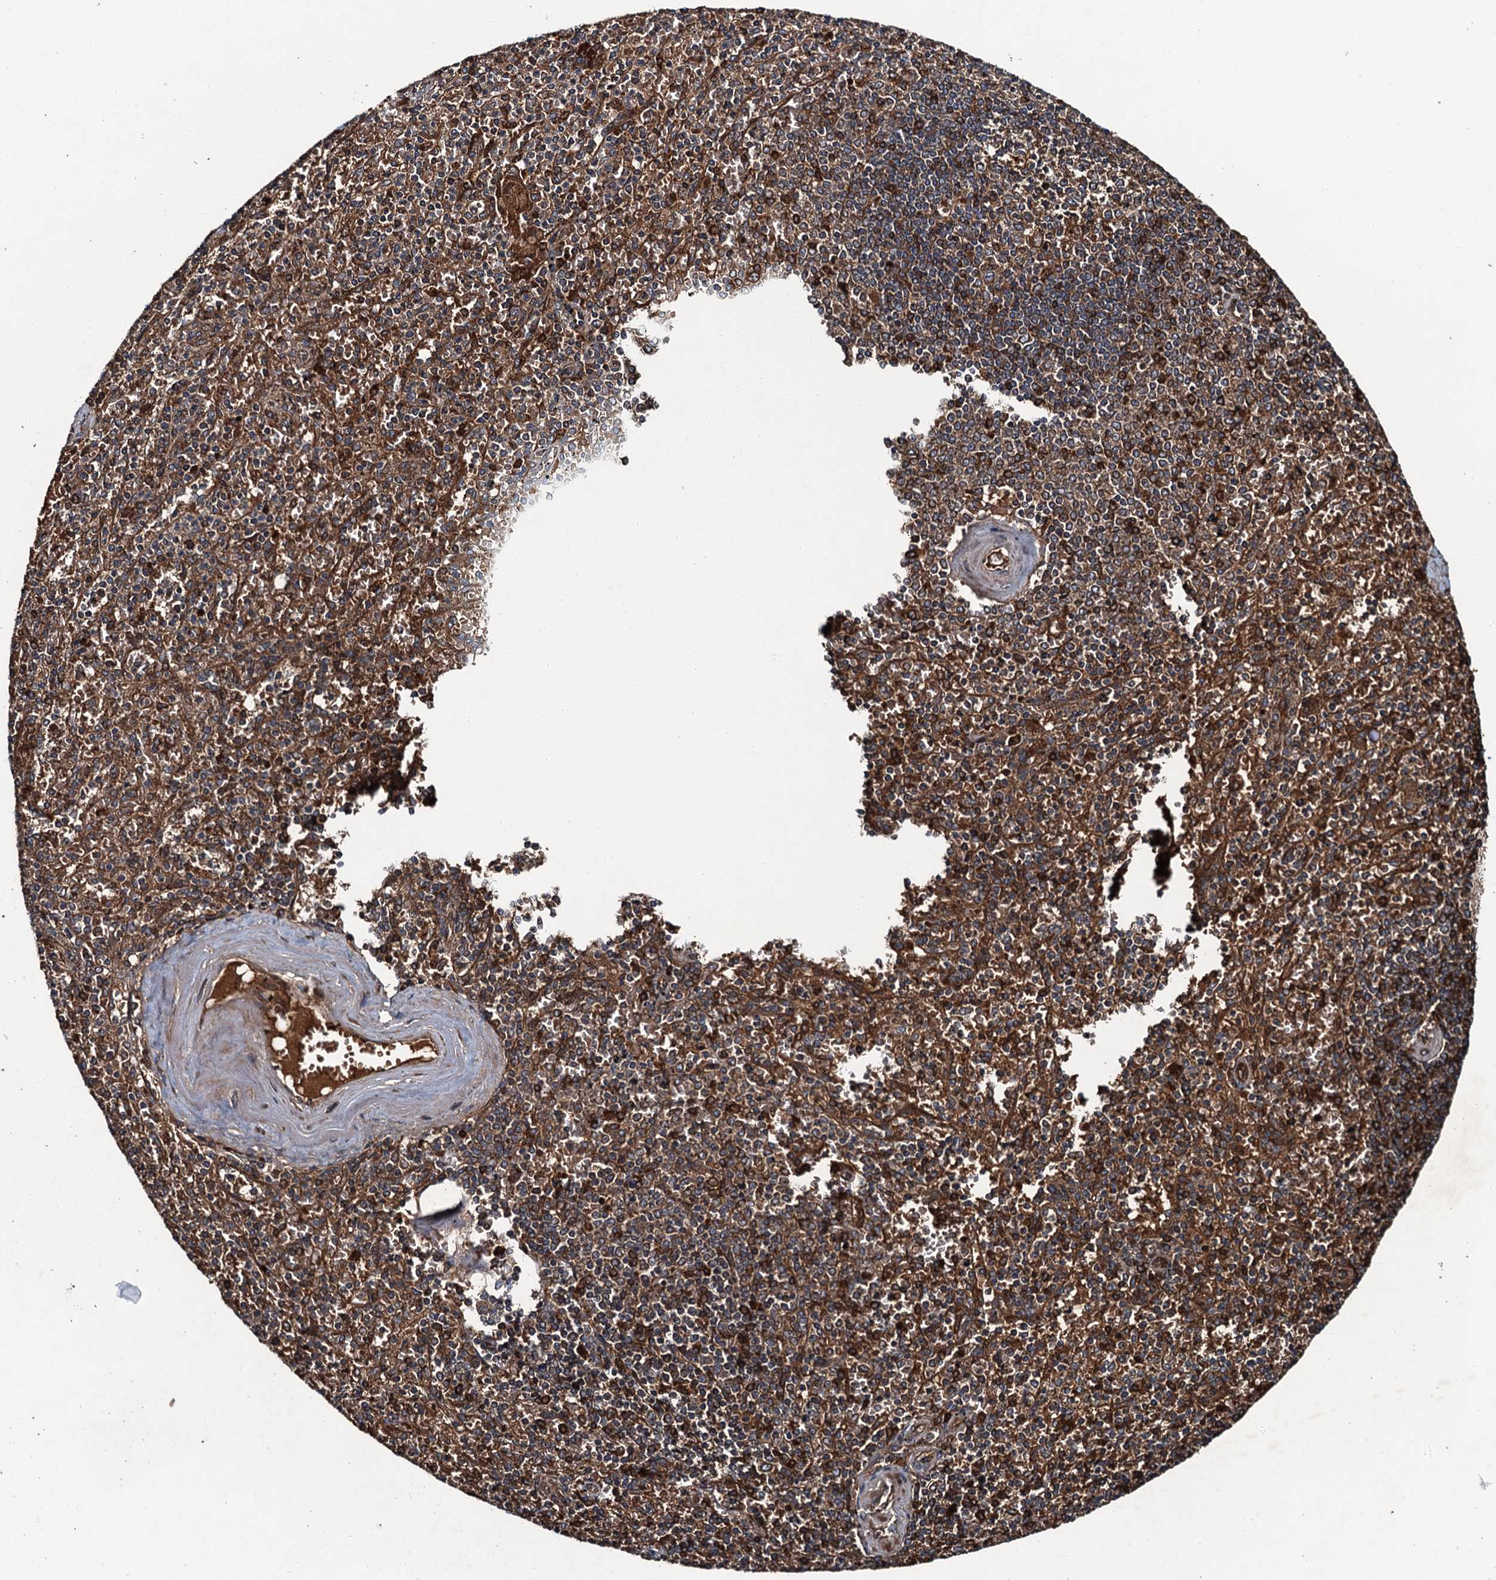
{"staining": {"intensity": "moderate", "quantity": "25%-75%", "location": "cytoplasmic/membranous"}, "tissue": "spleen", "cell_type": "Cells in red pulp", "image_type": "normal", "snomed": [{"axis": "morphology", "description": "Normal tissue, NOS"}, {"axis": "topography", "description": "Spleen"}], "caption": "Brown immunohistochemical staining in unremarkable spleen demonstrates moderate cytoplasmic/membranous staining in about 25%-75% of cells in red pulp. (IHC, brightfield microscopy, high magnification).", "gene": "SNX32", "patient": {"sex": "male", "age": 82}}